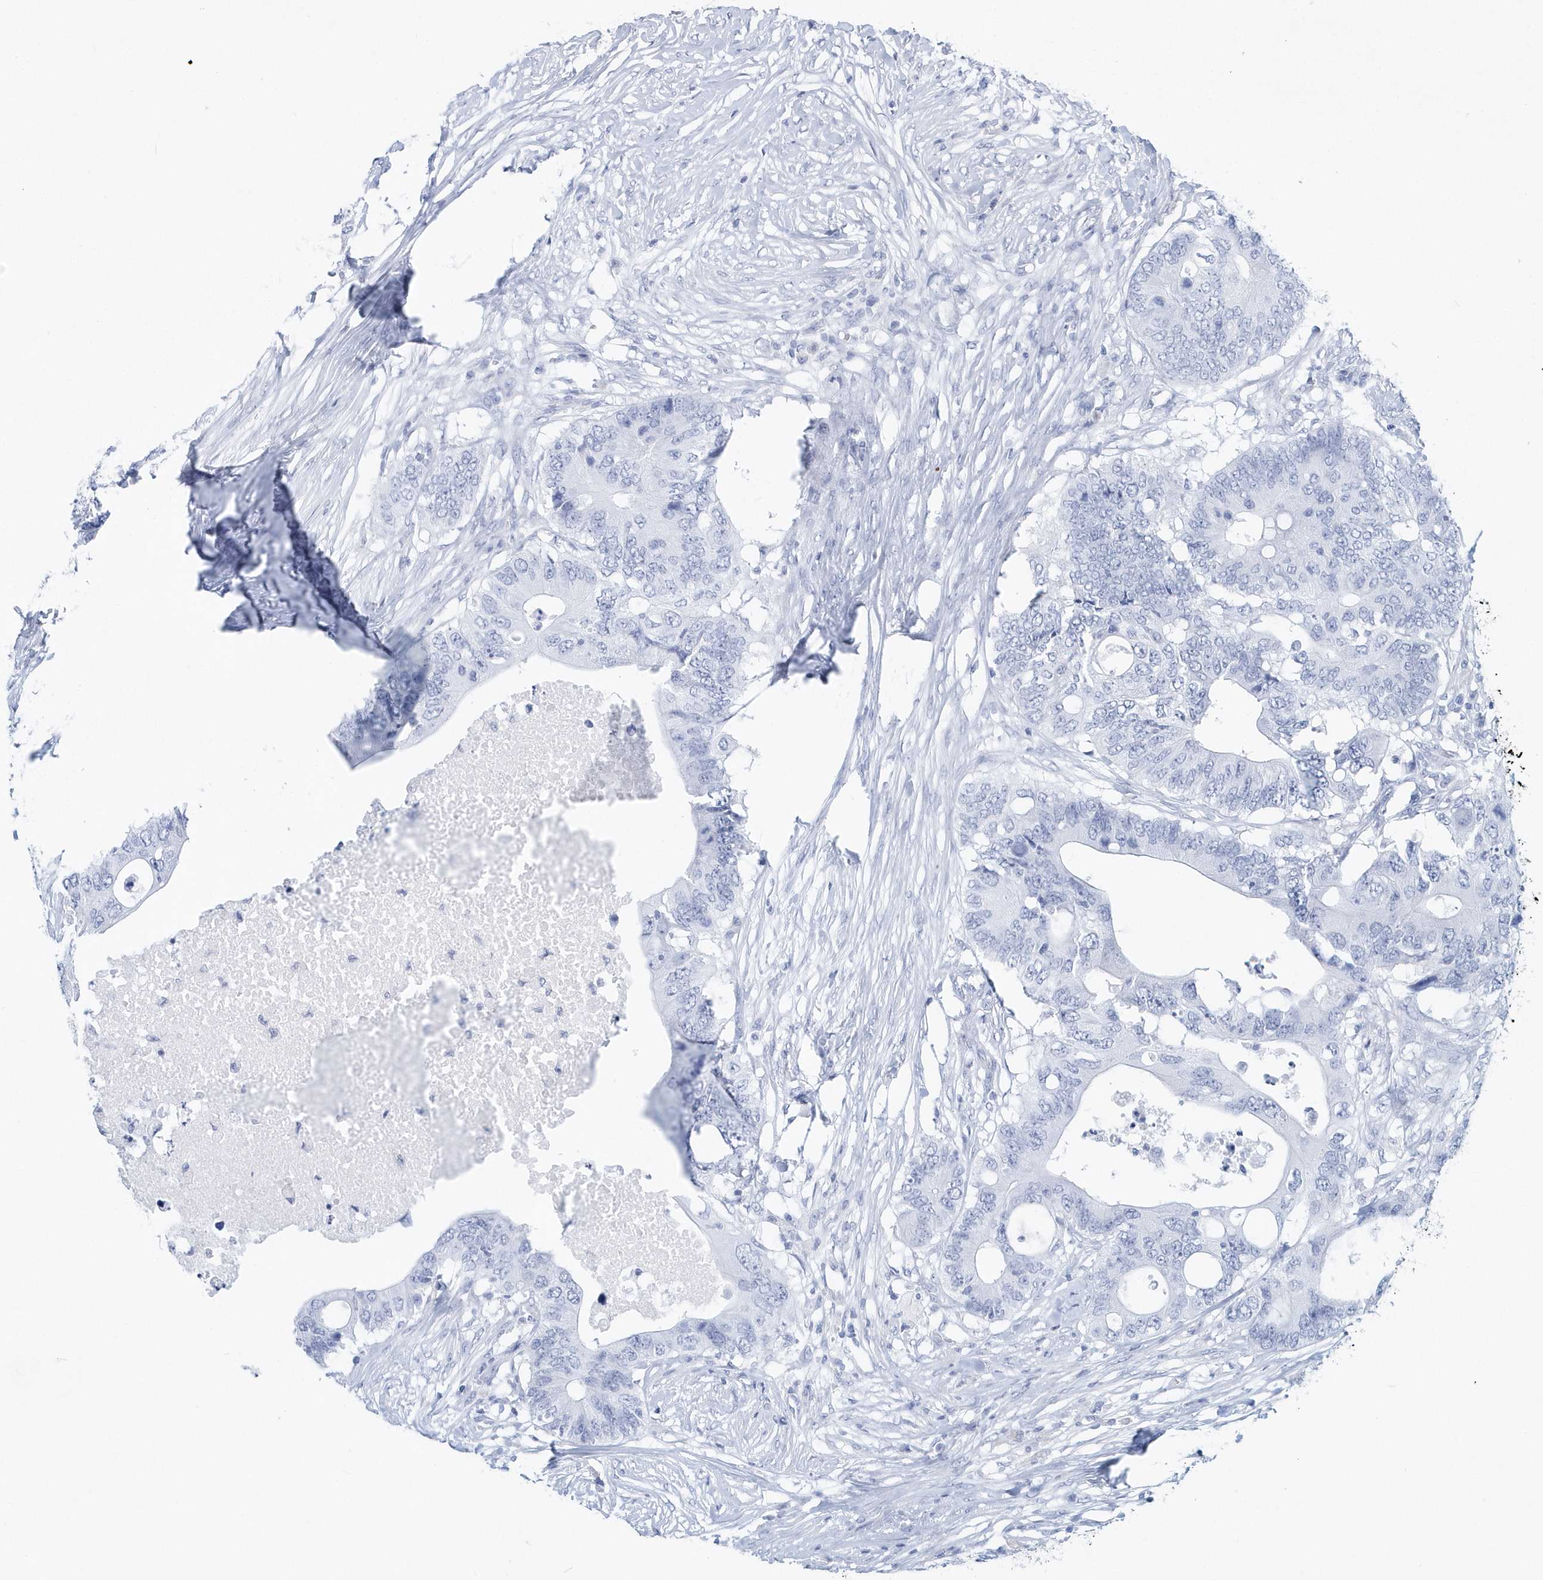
{"staining": {"intensity": "negative", "quantity": "none", "location": "none"}, "tissue": "colorectal cancer", "cell_type": "Tumor cells", "image_type": "cancer", "snomed": [{"axis": "morphology", "description": "Adenocarcinoma, NOS"}, {"axis": "topography", "description": "Colon"}], "caption": "Photomicrograph shows no significant protein expression in tumor cells of colorectal cancer (adenocarcinoma). (DAB immunohistochemistry, high magnification).", "gene": "PTPRO", "patient": {"sex": "male", "age": 71}}